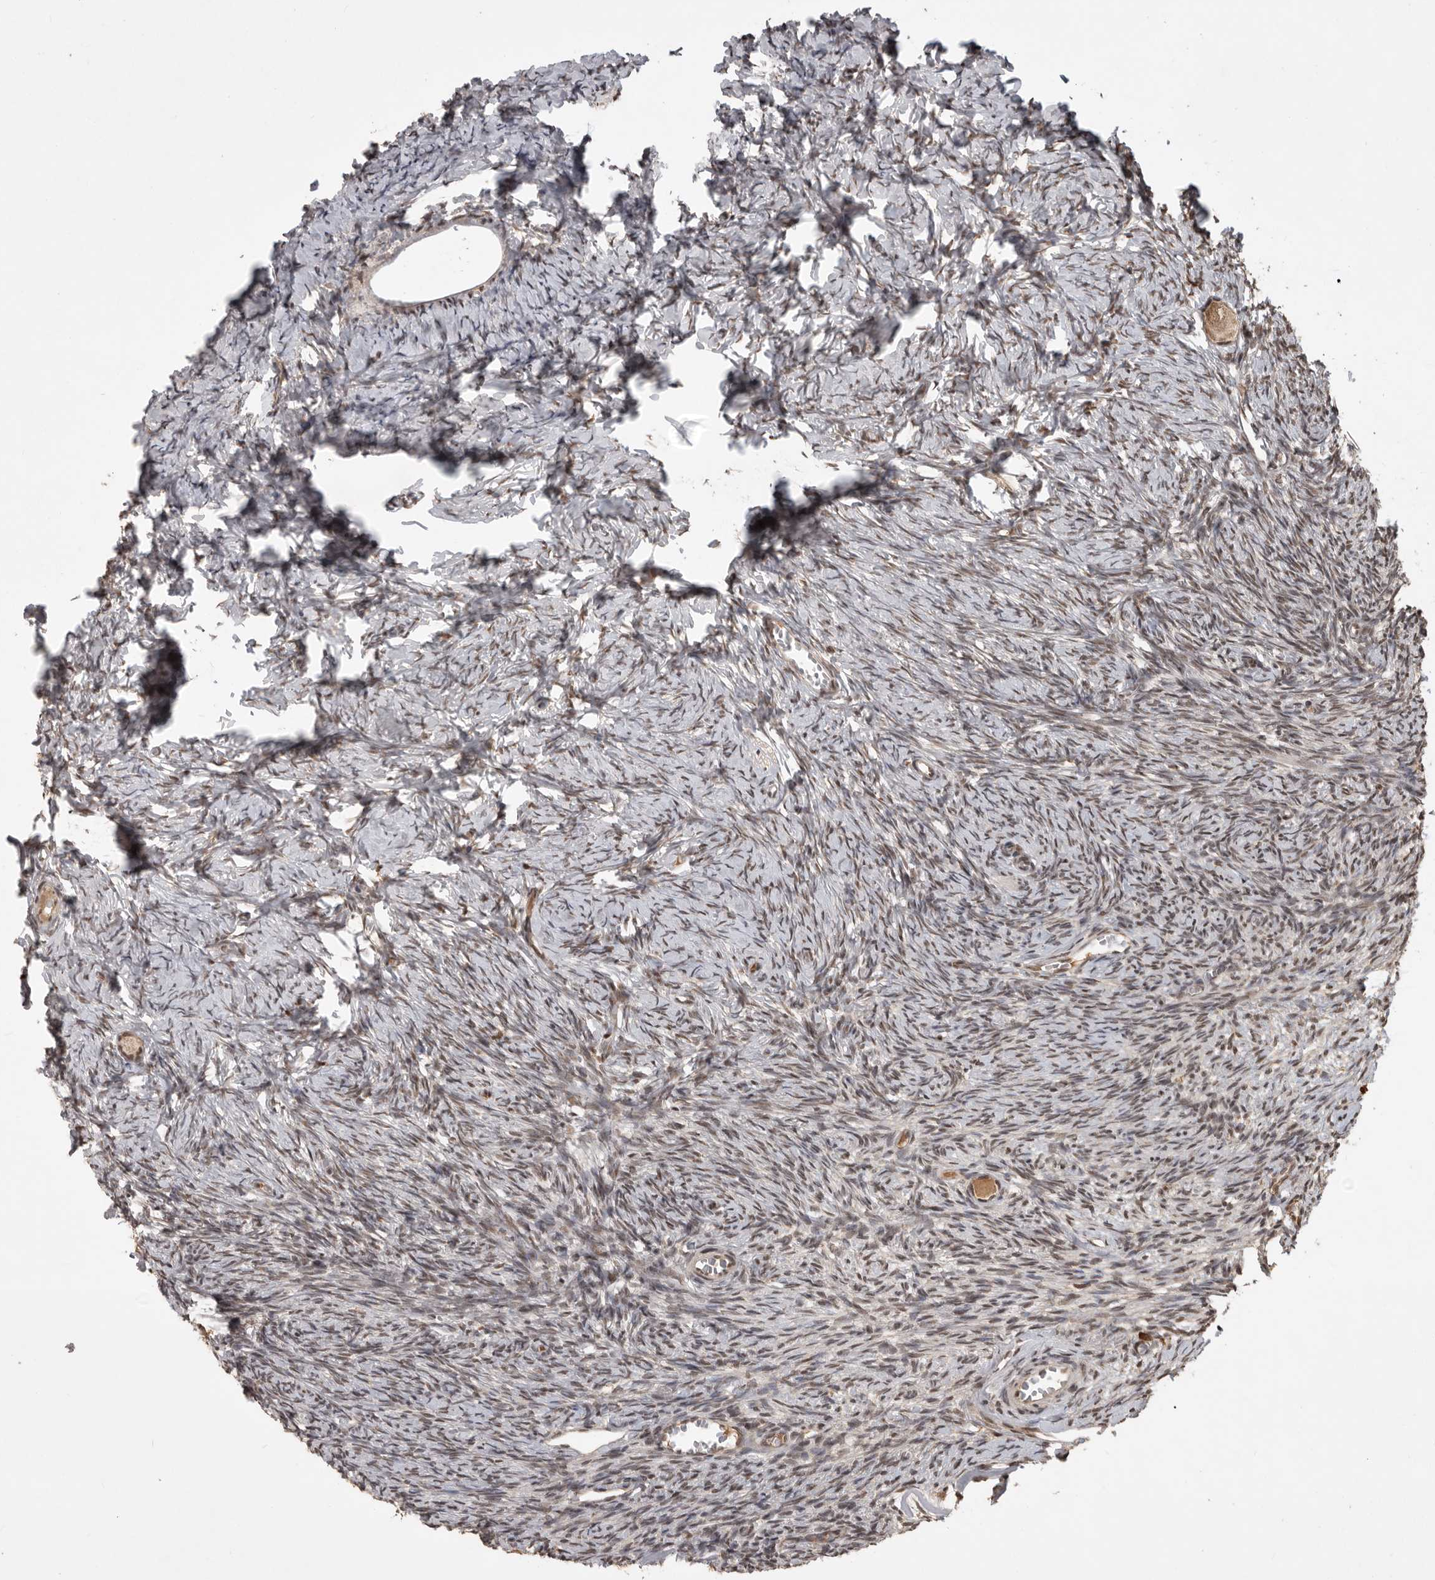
{"staining": {"intensity": "moderate", "quantity": ">75%", "location": "cytoplasmic/membranous,nuclear"}, "tissue": "ovary", "cell_type": "Follicle cells", "image_type": "normal", "snomed": [{"axis": "morphology", "description": "Normal tissue, NOS"}, {"axis": "topography", "description": "Ovary"}], "caption": "Ovary stained with DAB immunohistochemistry exhibits medium levels of moderate cytoplasmic/membranous,nuclear positivity in about >75% of follicle cells.", "gene": "CBLL1", "patient": {"sex": "female", "age": 27}}